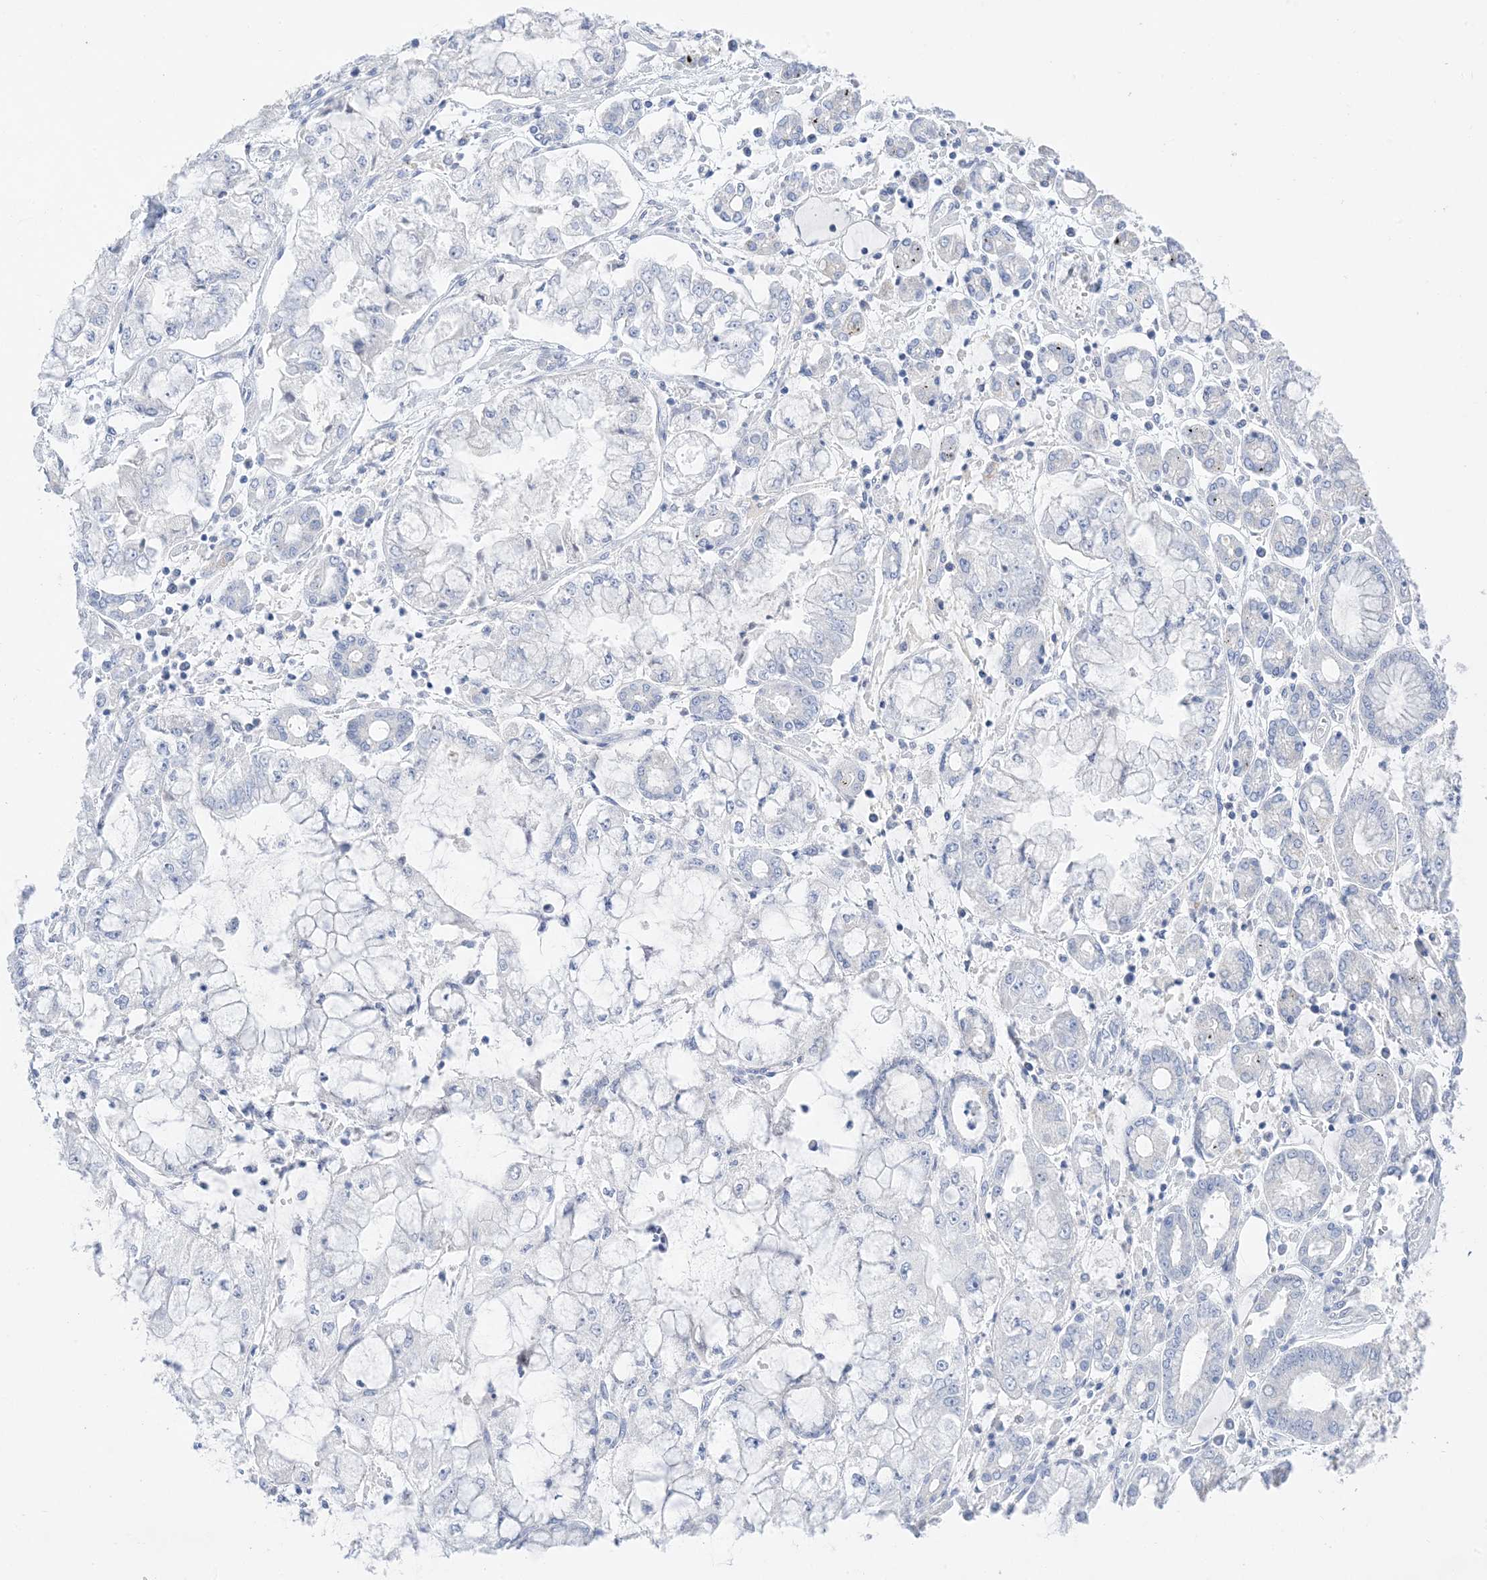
{"staining": {"intensity": "negative", "quantity": "none", "location": "none"}, "tissue": "stomach cancer", "cell_type": "Tumor cells", "image_type": "cancer", "snomed": [{"axis": "morphology", "description": "Adenocarcinoma, NOS"}, {"axis": "topography", "description": "Stomach"}], "caption": "This is a micrograph of immunohistochemistry (IHC) staining of adenocarcinoma (stomach), which shows no expression in tumor cells. Brightfield microscopy of IHC stained with DAB (3,3'-diaminobenzidine) (brown) and hematoxylin (blue), captured at high magnification.", "gene": "MUC17", "patient": {"sex": "male", "age": 76}}